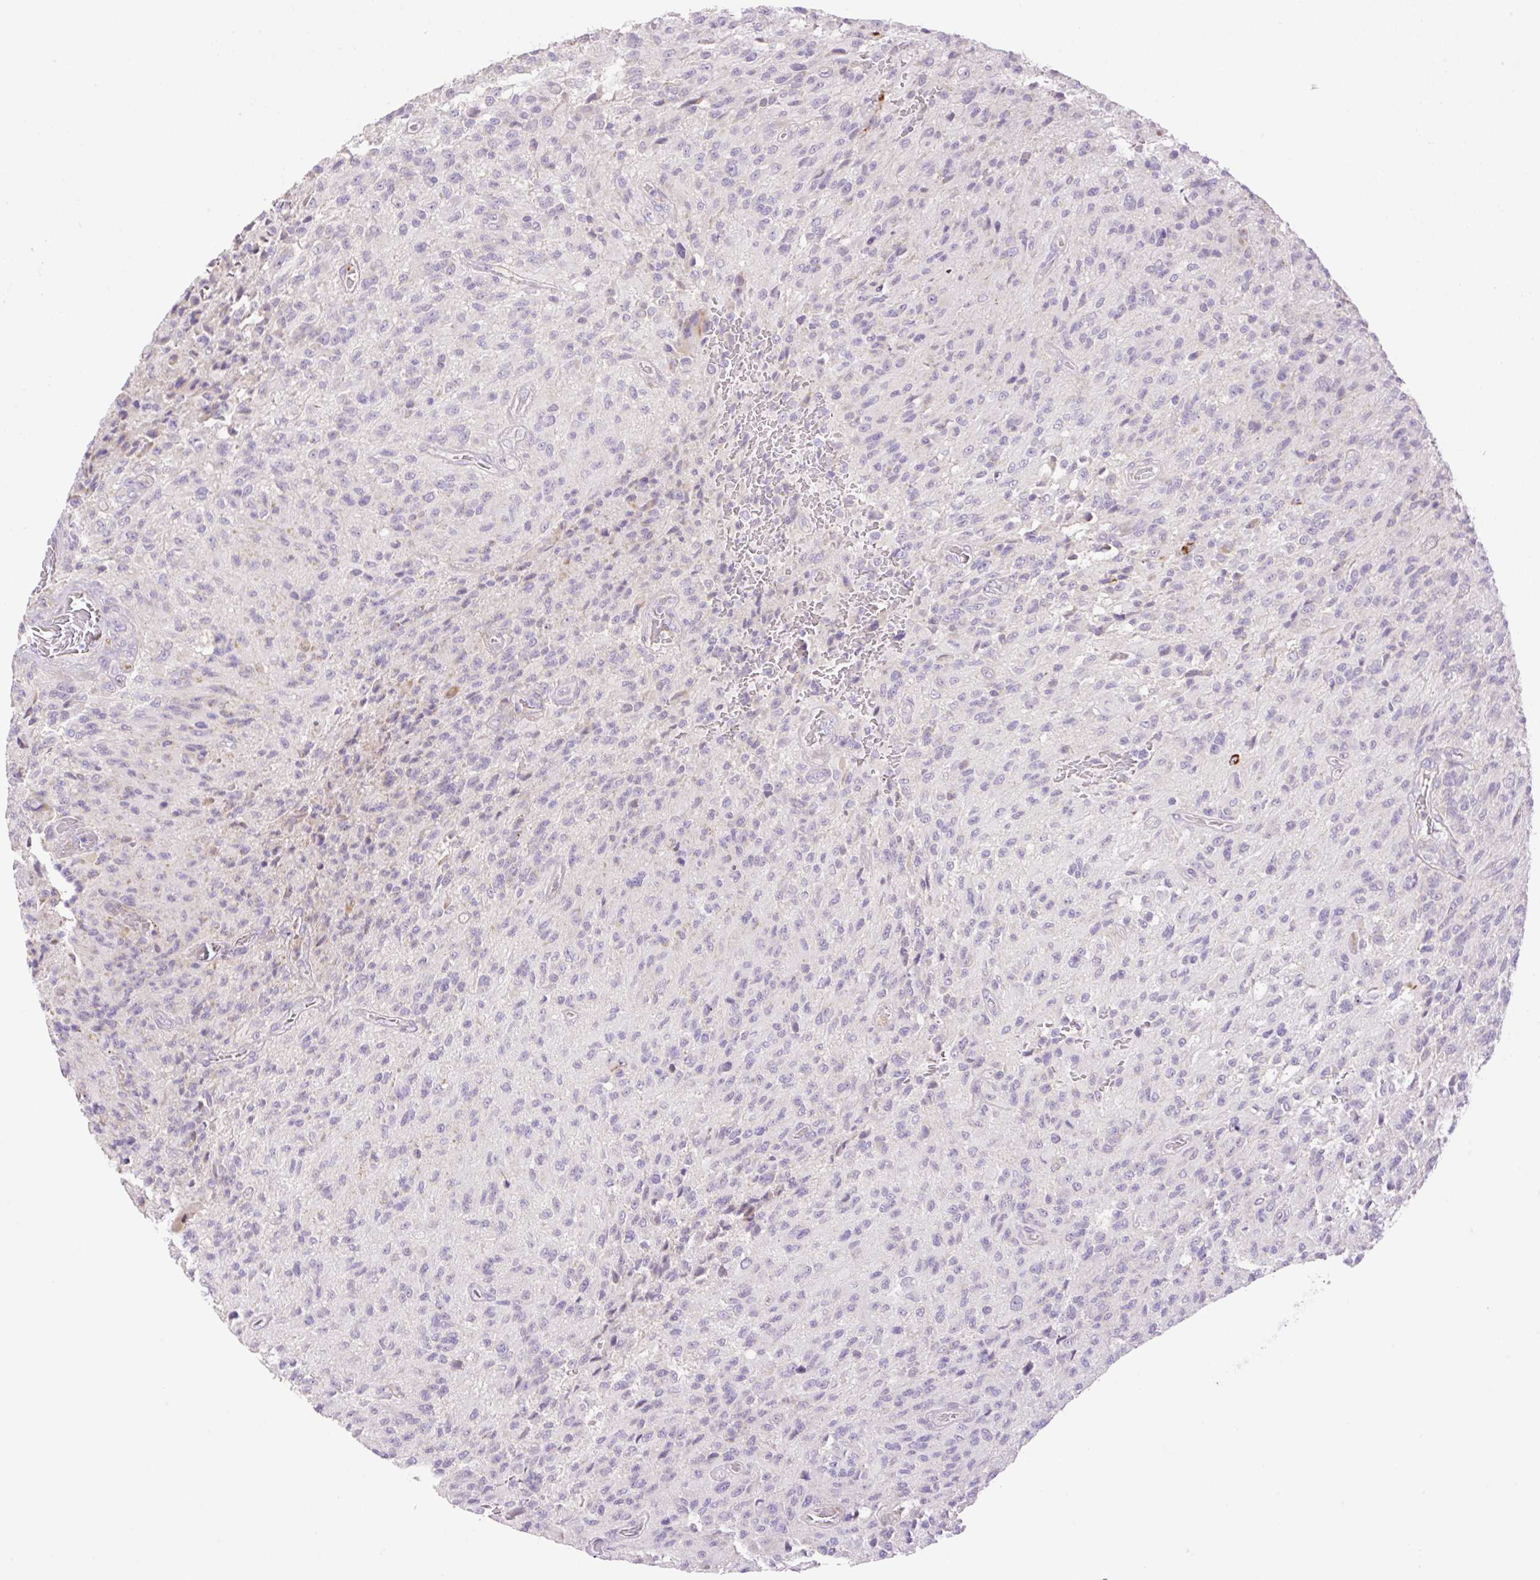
{"staining": {"intensity": "negative", "quantity": "none", "location": "none"}, "tissue": "glioma", "cell_type": "Tumor cells", "image_type": "cancer", "snomed": [{"axis": "morphology", "description": "Normal tissue, NOS"}, {"axis": "morphology", "description": "Glioma, malignant, High grade"}, {"axis": "topography", "description": "Cerebral cortex"}], "caption": "IHC micrograph of malignant glioma (high-grade) stained for a protein (brown), which demonstrates no expression in tumor cells.", "gene": "VPS25", "patient": {"sex": "male", "age": 56}}